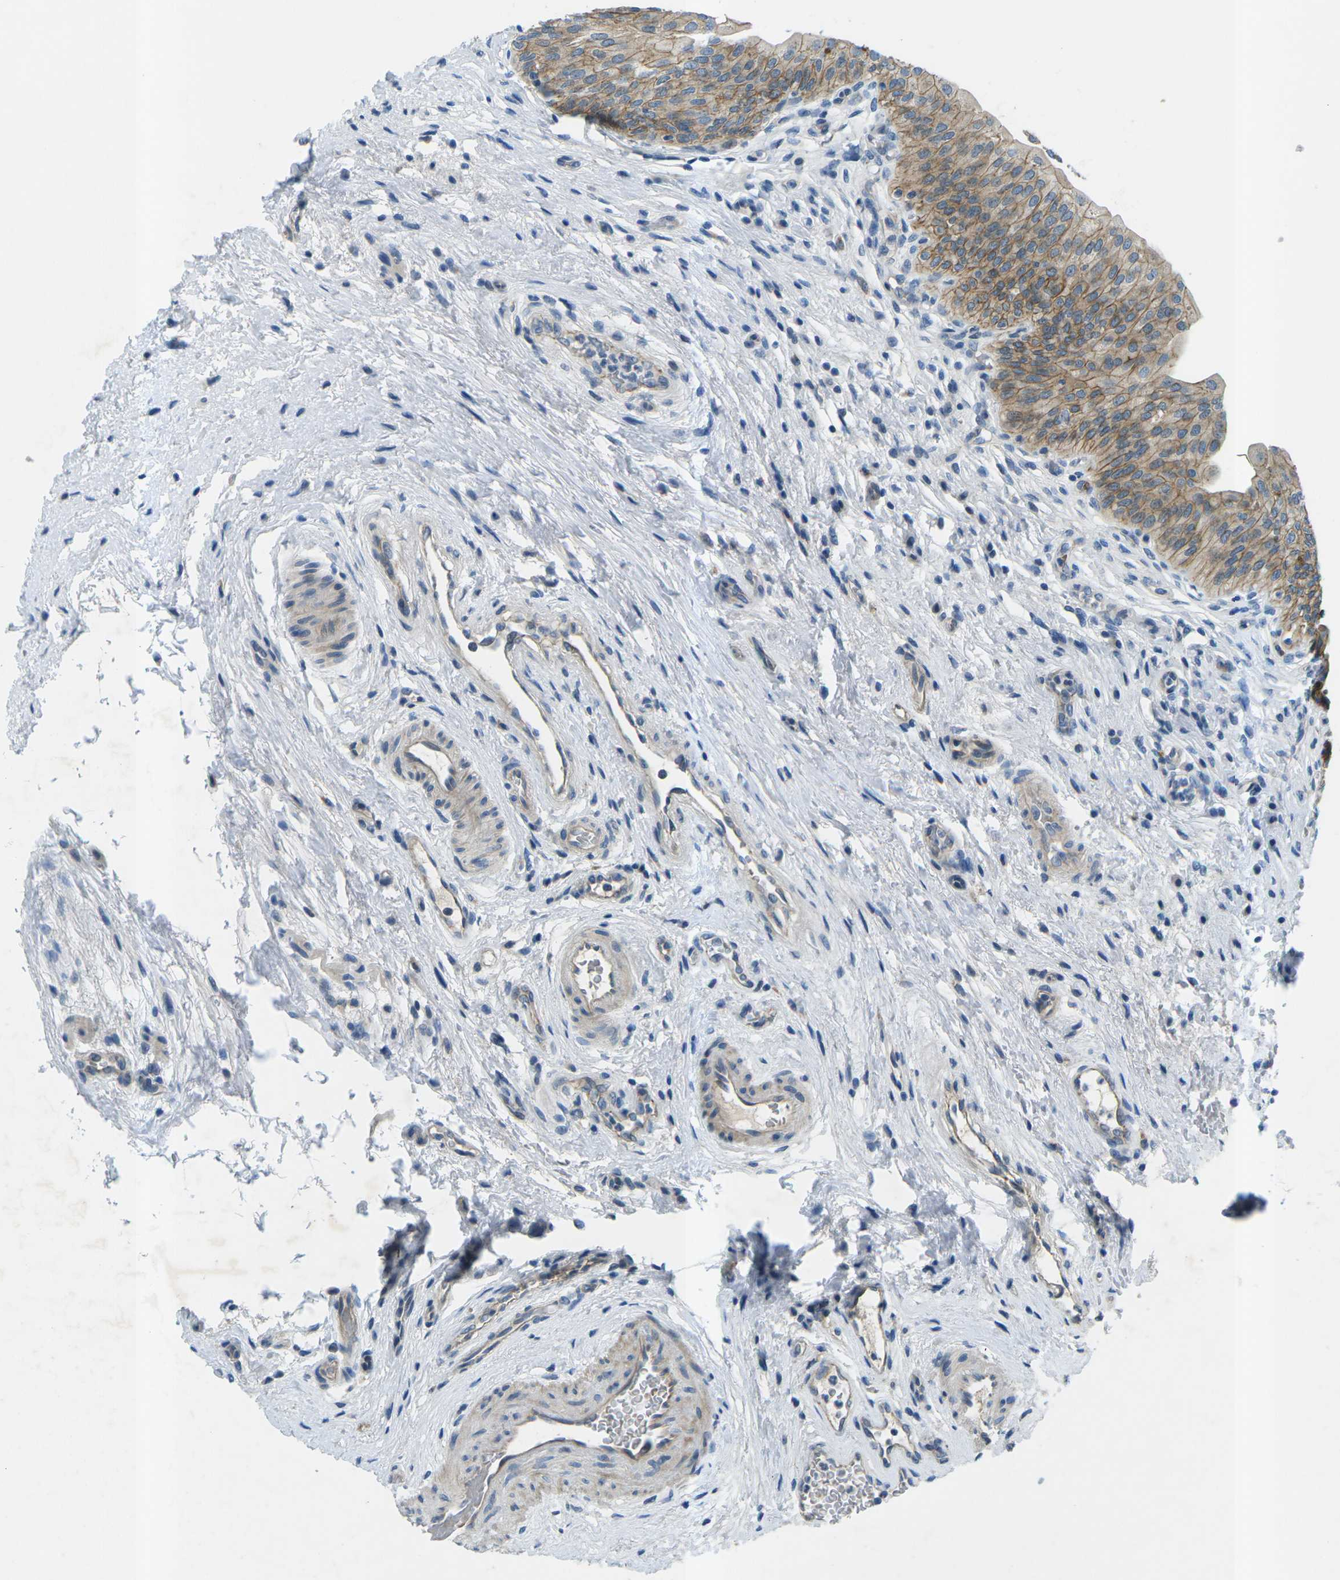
{"staining": {"intensity": "moderate", "quantity": ">75%", "location": "cytoplasmic/membranous"}, "tissue": "urinary bladder", "cell_type": "Urothelial cells", "image_type": "normal", "snomed": [{"axis": "morphology", "description": "Normal tissue, NOS"}, {"axis": "topography", "description": "Urinary bladder"}], "caption": "Immunohistochemical staining of normal human urinary bladder demonstrates >75% levels of moderate cytoplasmic/membranous protein expression in approximately >75% of urothelial cells. (brown staining indicates protein expression, while blue staining denotes nuclei).", "gene": "CTNND1", "patient": {"sex": "male", "age": 46}}